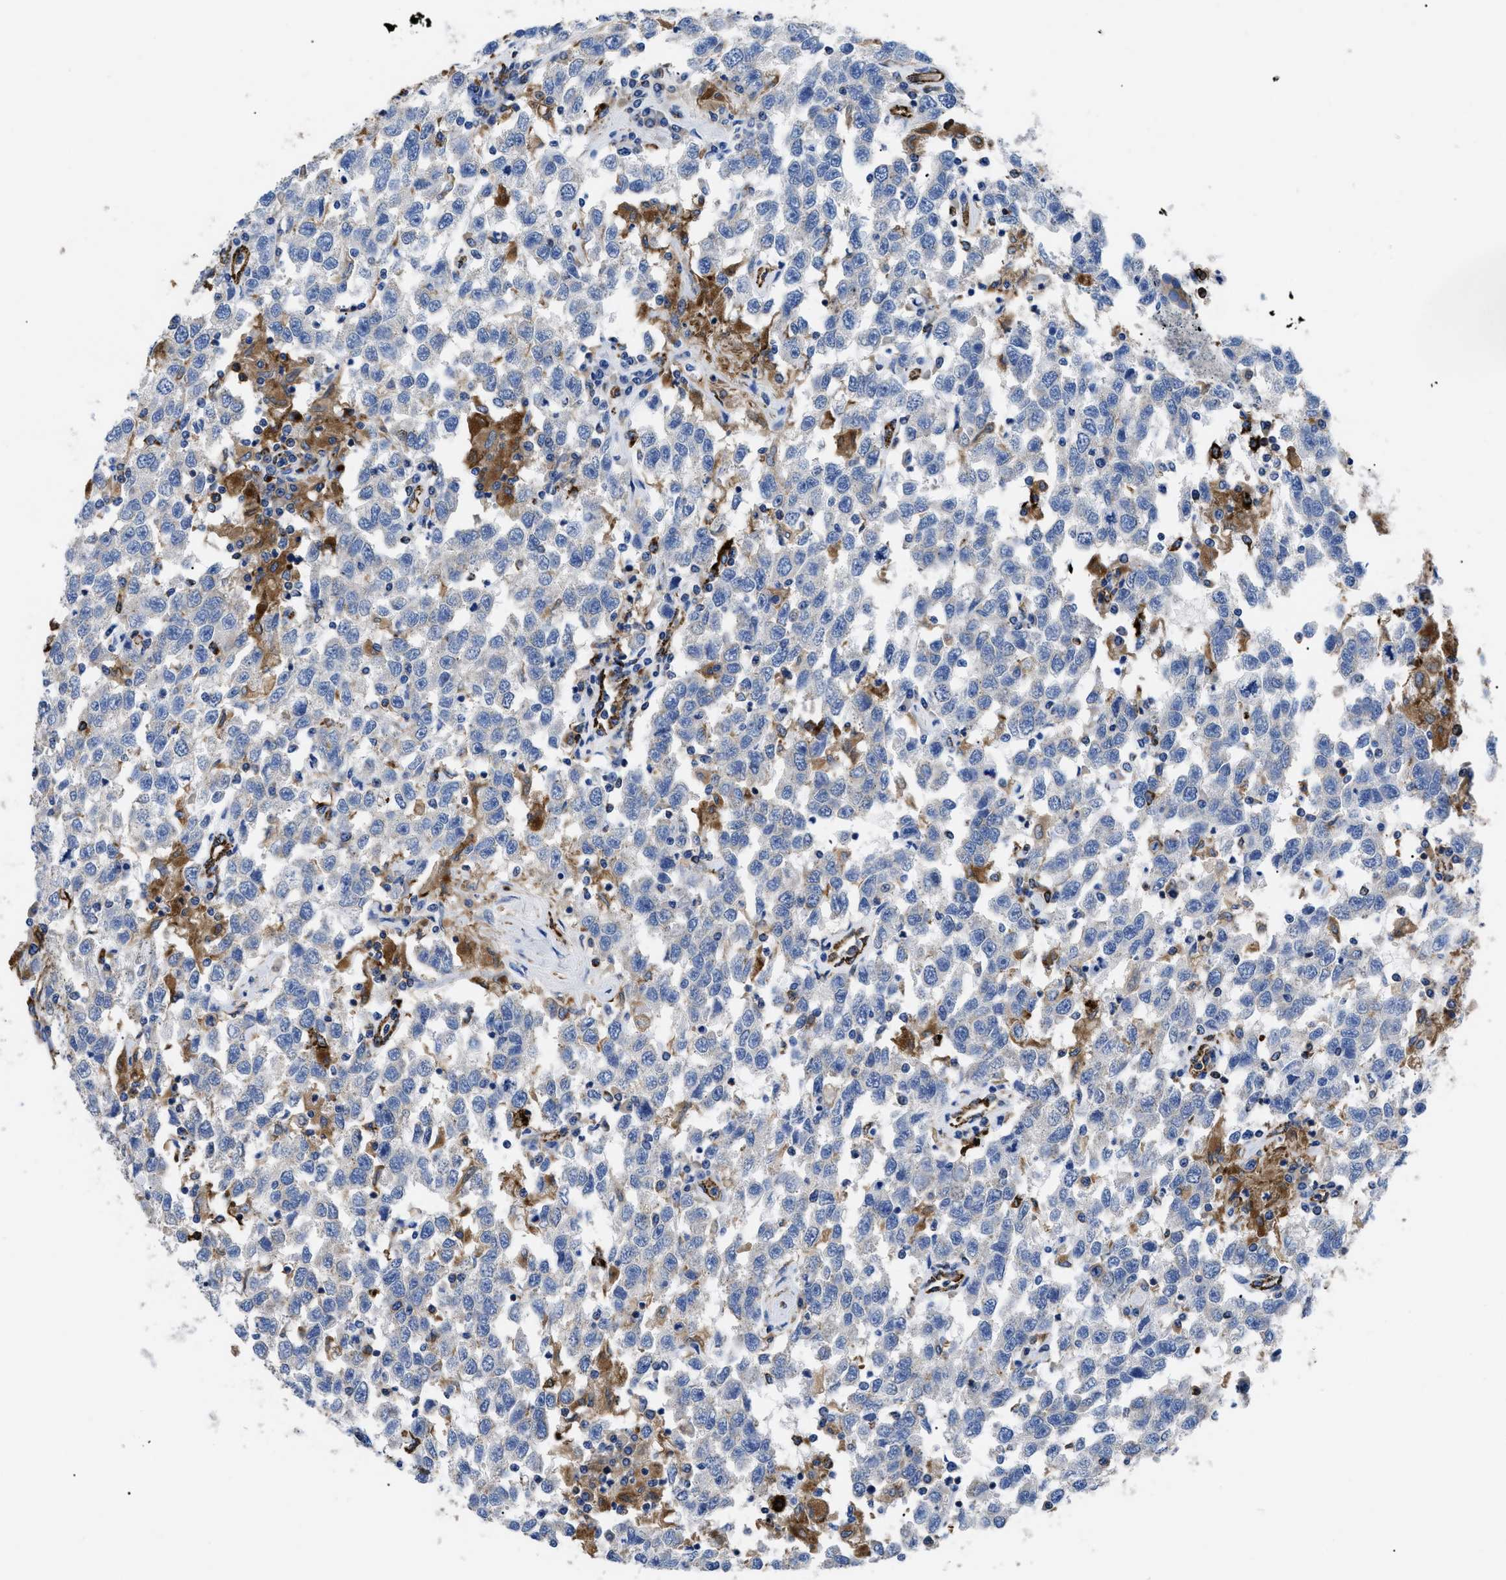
{"staining": {"intensity": "negative", "quantity": "none", "location": "none"}, "tissue": "testis cancer", "cell_type": "Tumor cells", "image_type": "cancer", "snomed": [{"axis": "morphology", "description": "Seminoma, NOS"}, {"axis": "topography", "description": "Testis"}], "caption": "Tumor cells show no significant protein positivity in testis cancer (seminoma).", "gene": "HLA-DPA1", "patient": {"sex": "male", "age": 41}}